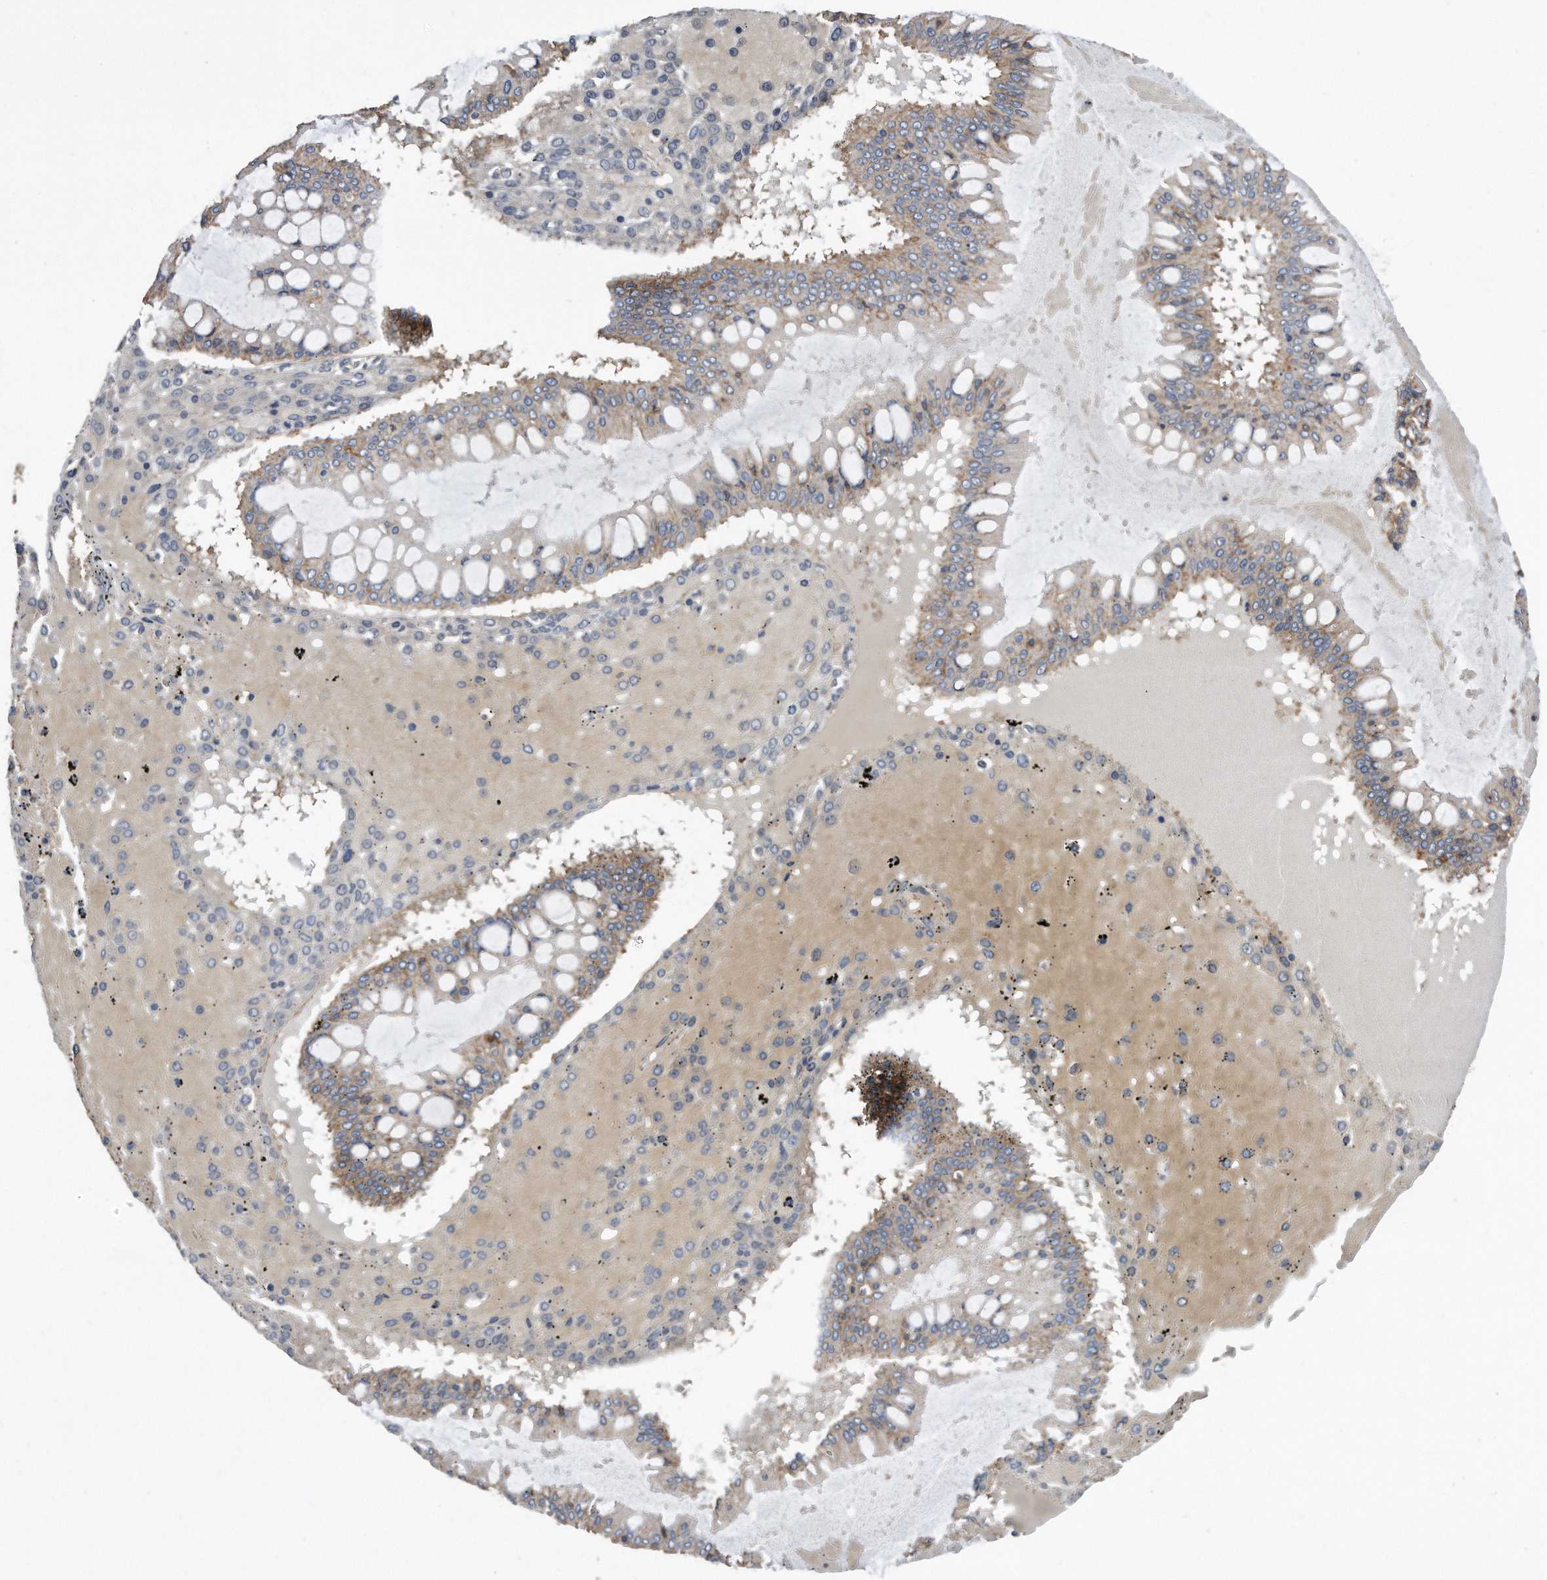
{"staining": {"intensity": "moderate", "quantity": "25%-75%", "location": "cytoplasmic/membranous"}, "tissue": "ovarian cancer", "cell_type": "Tumor cells", "image_type": "cancer", "snomed": [{"axis": "morphology", "description": "Cystadenocarcinoma, mucinous, NOS"}, {"axis": "topography", "description": "Ovary"}], "caption": "IHC (DAB (3,3'-diaminobenzidine)) staining of ovarian cancer (mucinous cystadenocarcinoma) displays moderate cytoplasmic/membranous protein staining in about 25%-75% of tumor cells. (DAB IHC, brown staining for protein, blue staining for nuclei).", "gene": "CDCP1", "patient": {"sex": "female", "age": 73}}